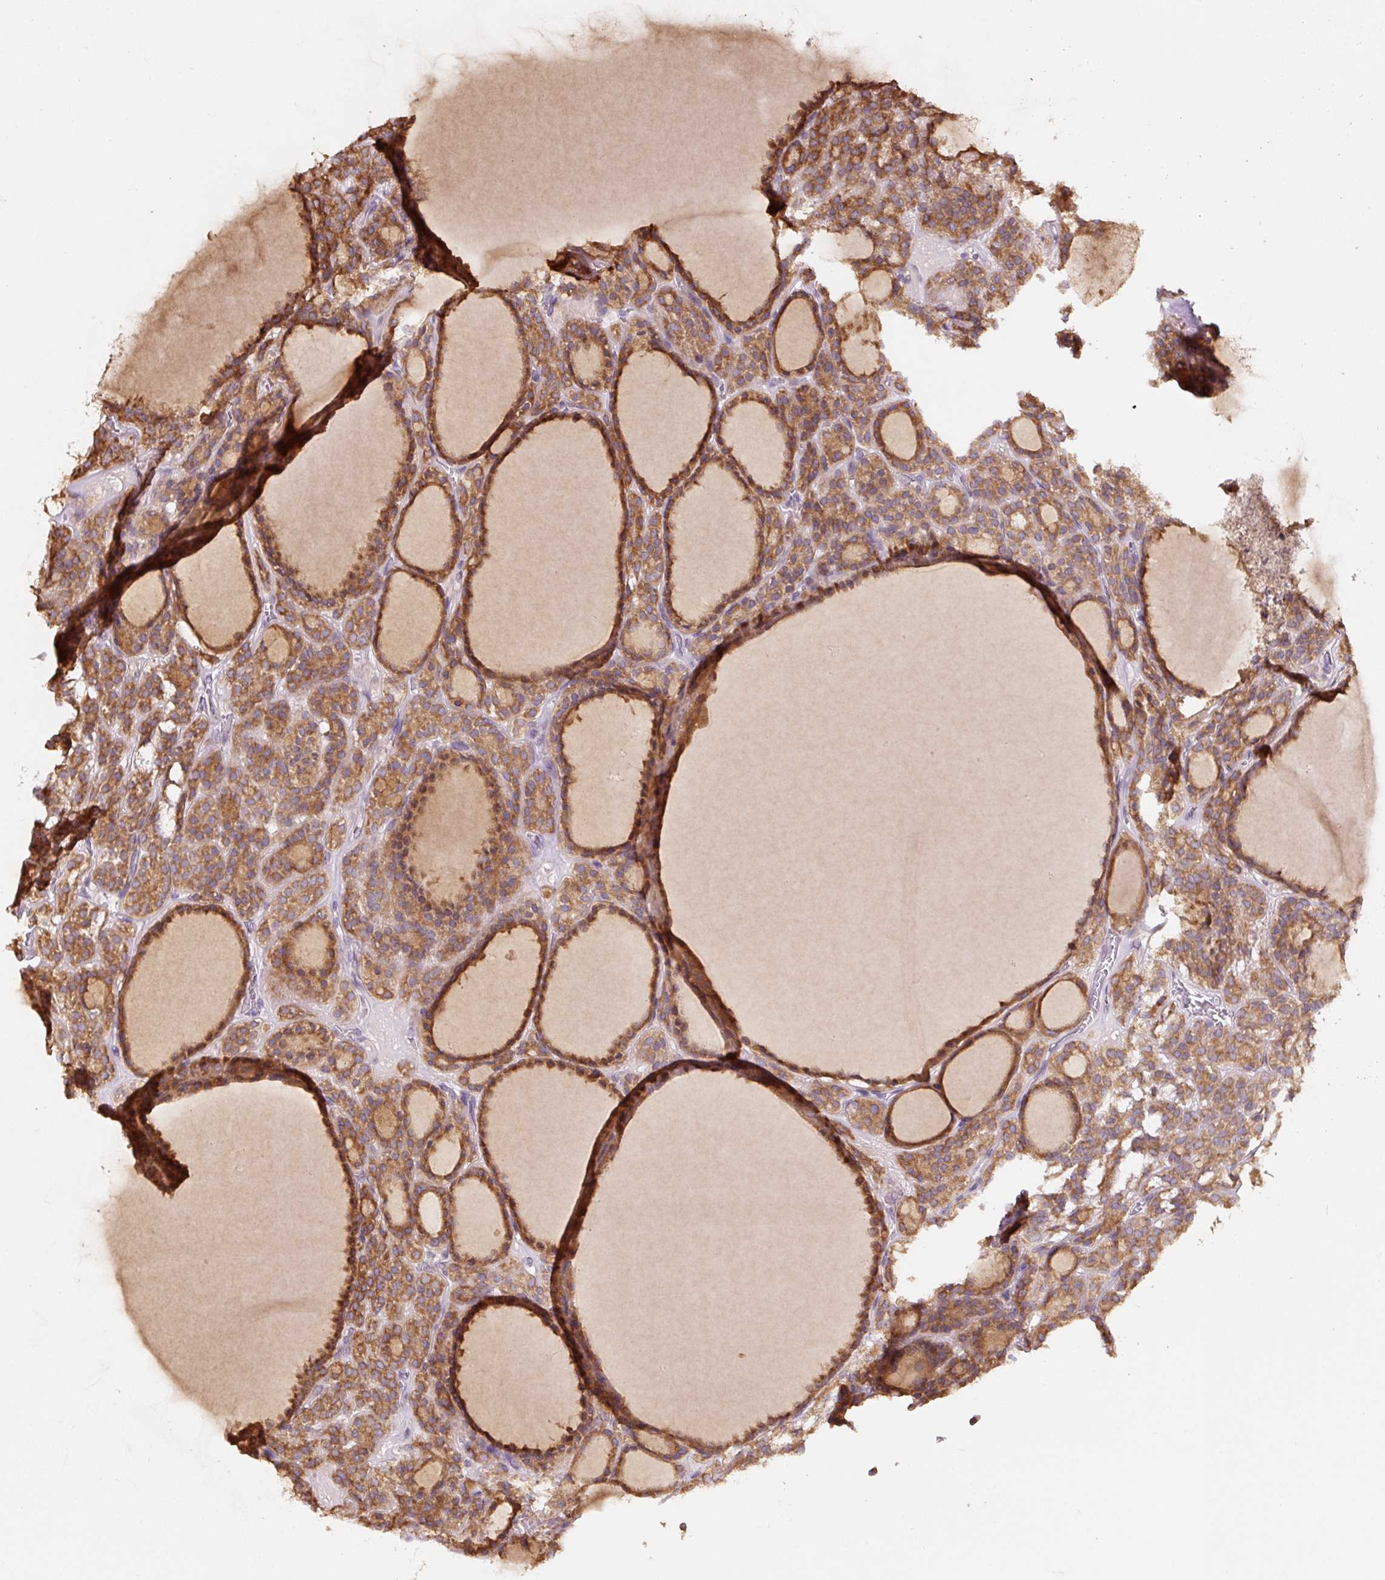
{"staining": {"intensity": "moderate", "quantity": ">75%", "location": "cytoplasmic/membranous"}, "tissue": "thyroid cancer", "cell_type": "Tumor cells", "image_type": "cancer", "snomed": [{"axis": "morphology", "description": "Follicular adenoma carcinoma, NOS"}, {"axis": "topography", "description": "Thyroid gland"}], "caption": "An image of human follicular adenoma carcinoma (thyroid) stained for a protein shows moderate cytoplasmic/membranous brown staining in tumor cells.", "gene": "ASRGL1", "patient": {"sex": "female", "age": 63}}